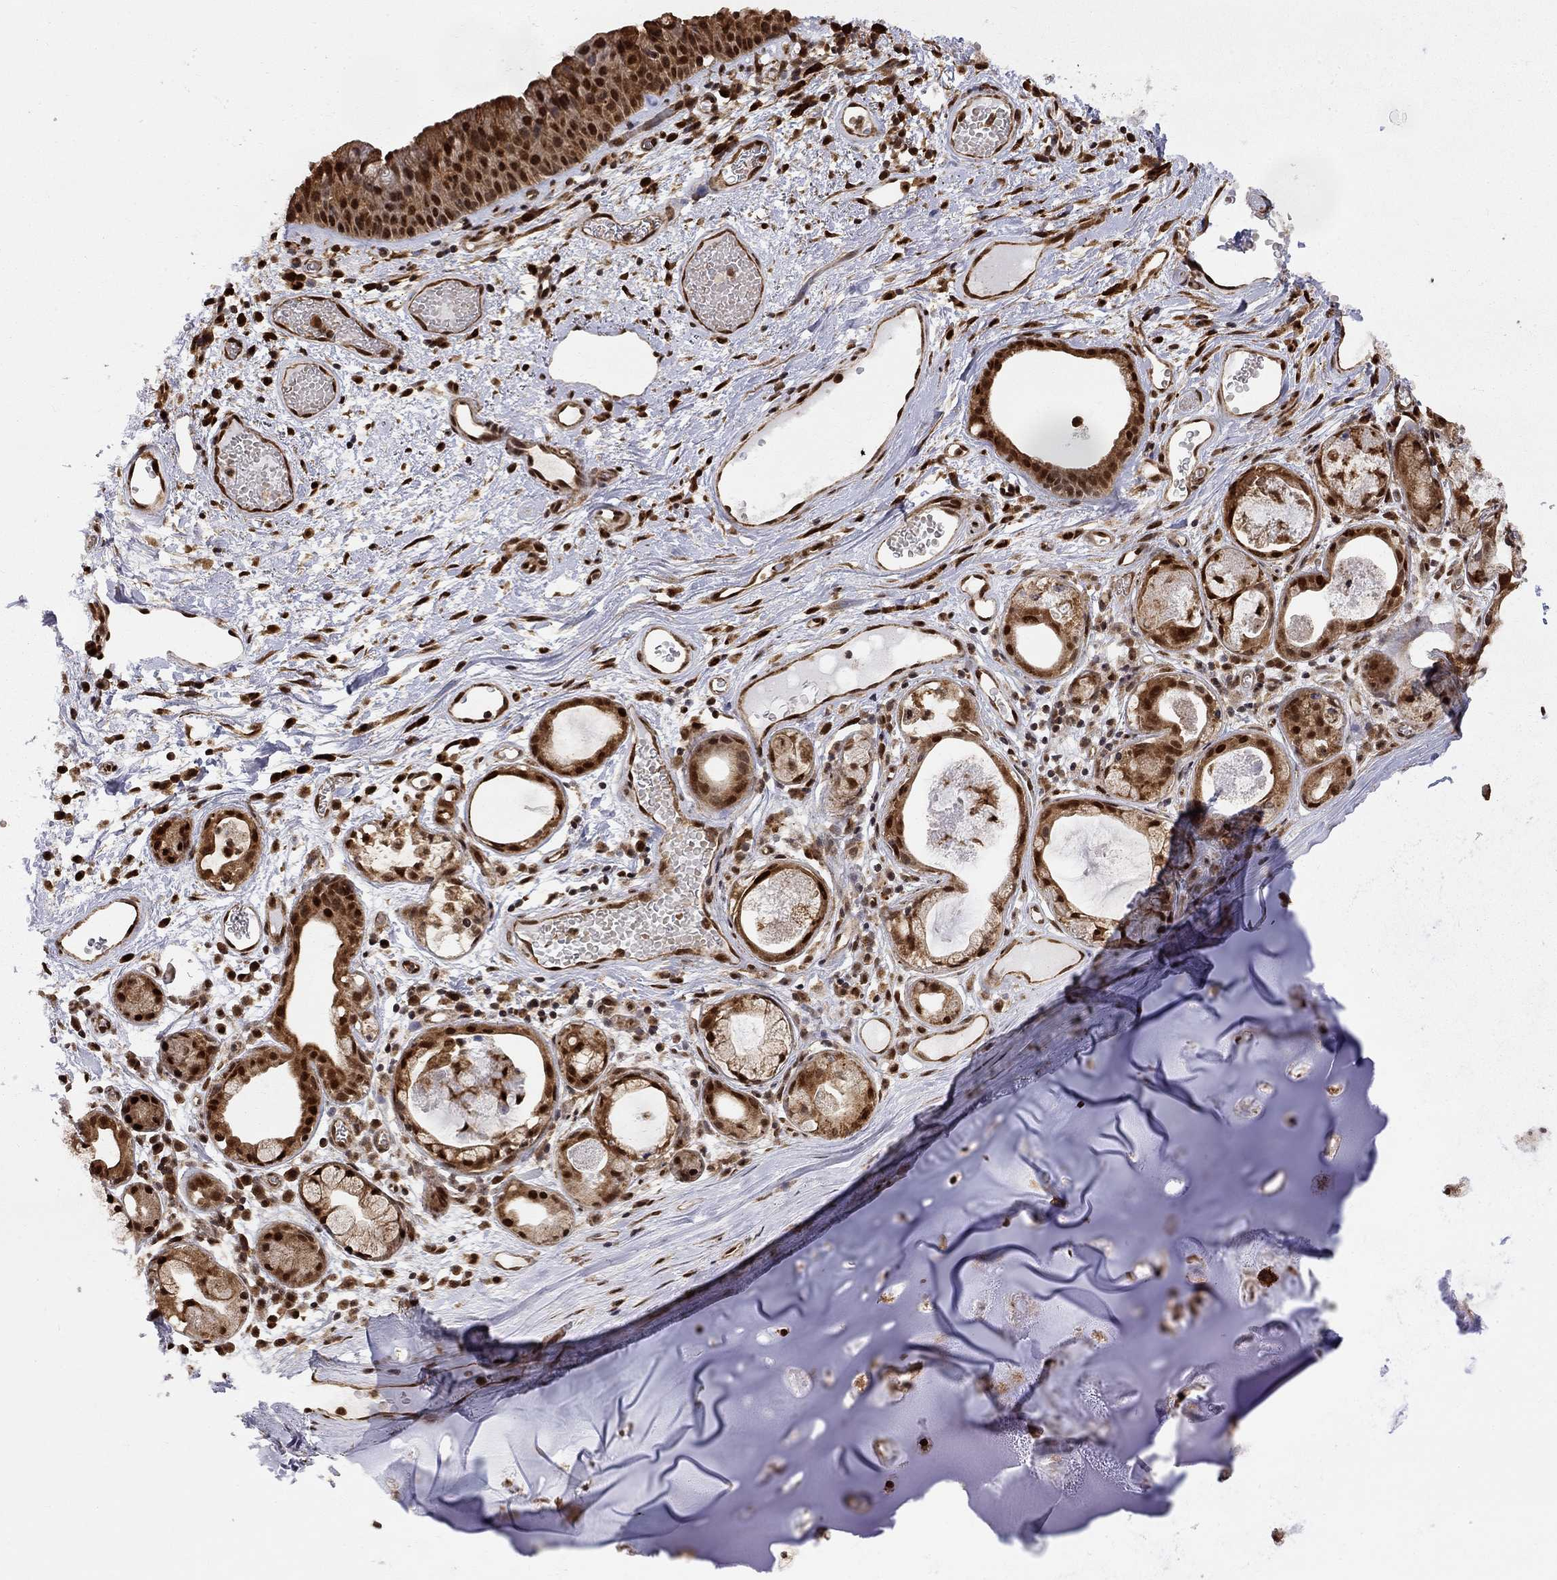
{"staining": {"intensity": "moderate", "quantity": "<25%", "location": "nuclear"}, "tissue": "adipose tissue", "cell_type": "Adipocytes", "image_type": "normal", "snomed": [{"axis": "morphology", "description": "Normal tissue, NOS"}, {"axis": "topography", "description": "Cartilage tissue"}], "caption": "A brown stain highlights moderate nuclear positivity of a protein in adipocytes of unremarkable human adipose tissue. (Stains: DAB (3,3'-diaminobenzidine) in brown, nuclei in blue, Microscopy: brightfield microscopy at high magnification).", "gene": "ELOB", "patient": {"sex": "male", "age": 81}}